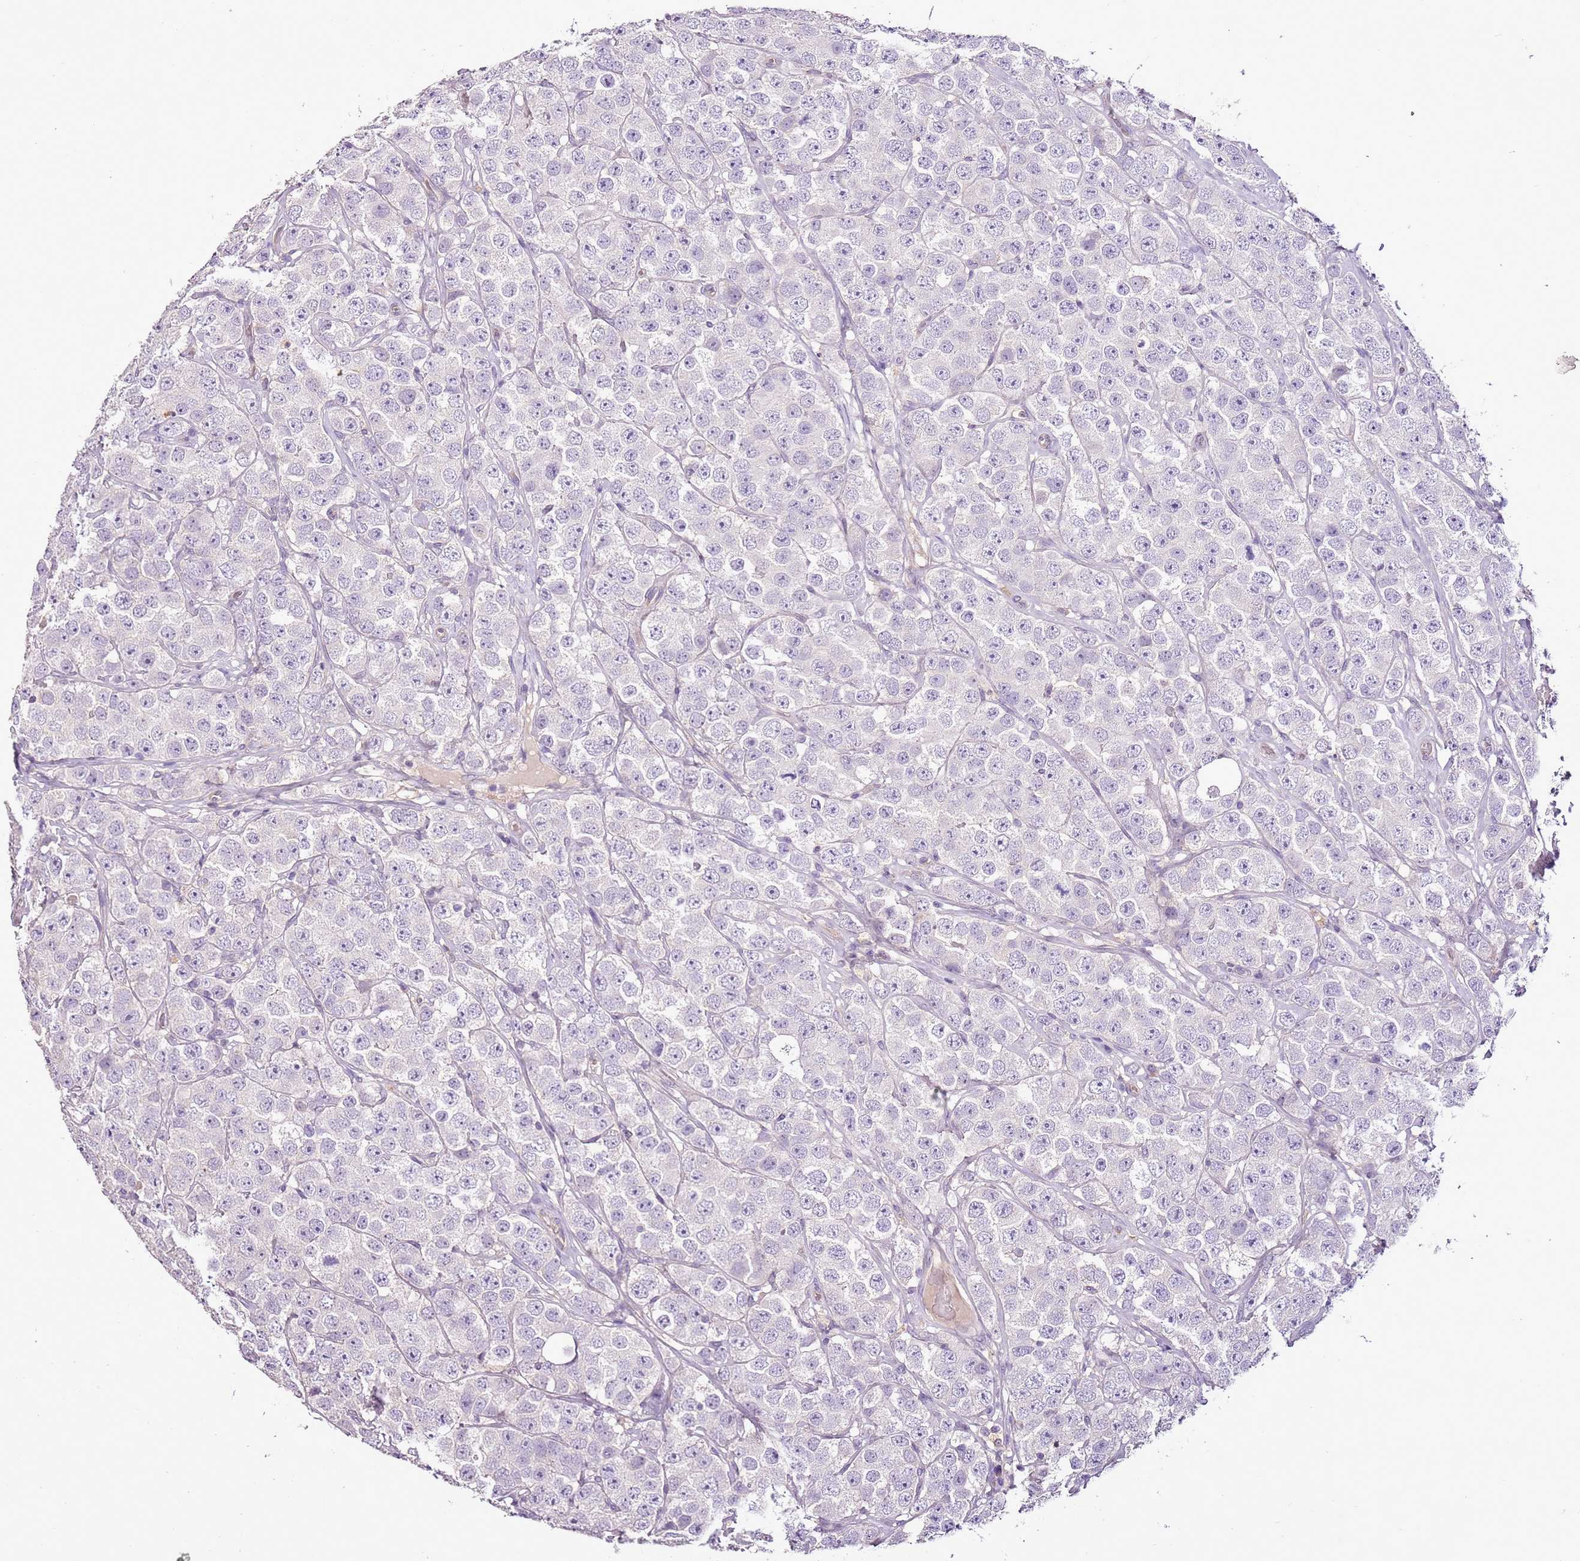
{"staining": {"intensity": "negative", "quantity": "none", "location": "none"}, "tissue": "testis cancer", "cell_type": "Tumor cells", "image_type": "cancer", "snomed": [{"axis": "morphology", "description": "Seminoma, NOS"}, {"axis": "topography", "description": "Testis"}], "caption": "Seminoma (testis) was stained to show a protein in brown. There is no significant positivity in tumor cells.", "gene": "CMKLR1", "patient": {"sex": "male", "age": 28}}